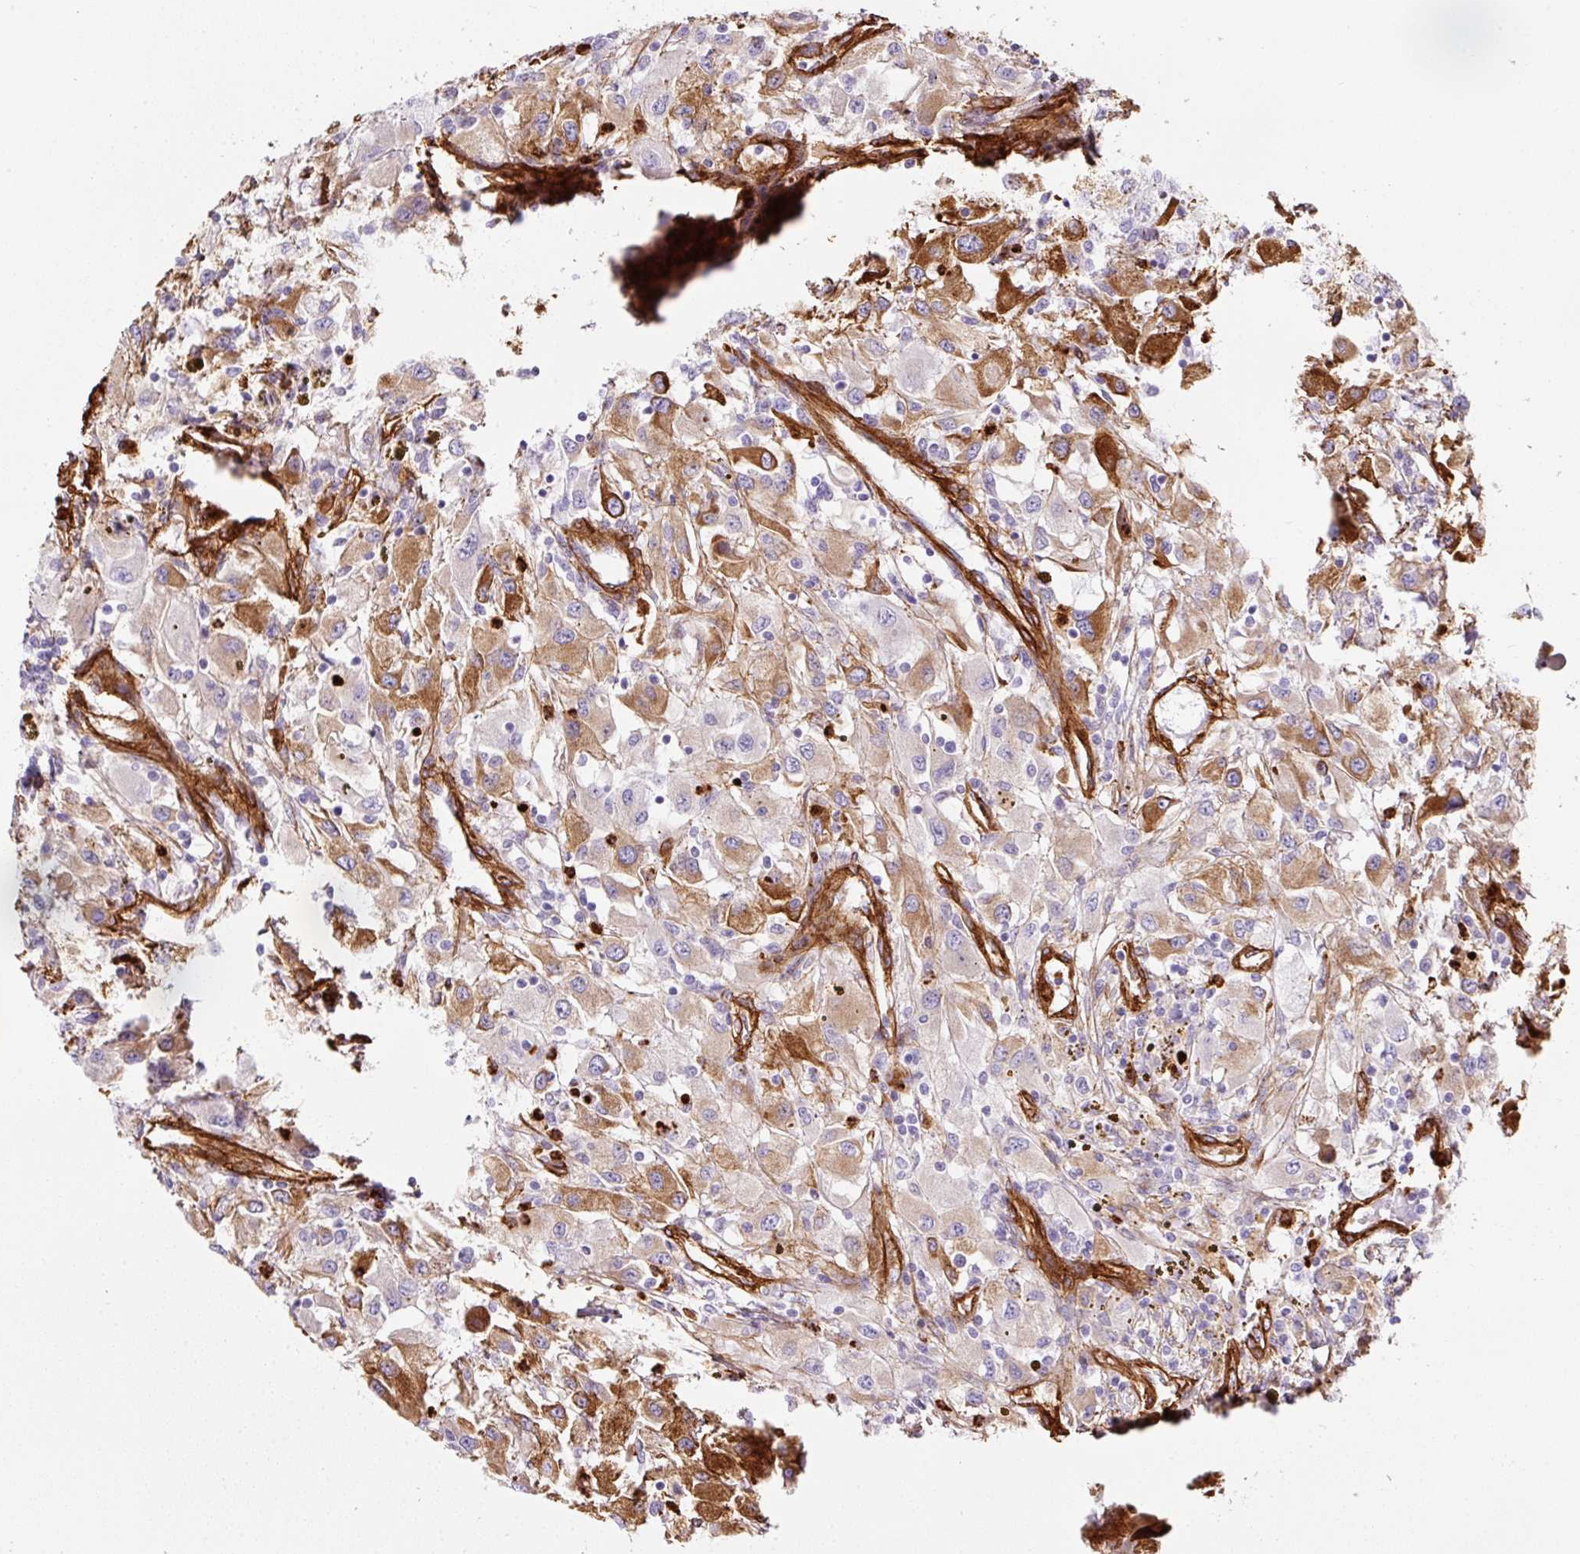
{"staining": {"intensity": "moderate", "quantity": "<25%", "location": "cytoplasmic/membranous"}, "tissue": "renal cancer", "cell_type": "Tumor cells", "image_type": "cancer", "snomed": [{"axis": "morphology", "description": "Adenocarcinoma, NOS"}, {"axis": "topography", "description": "Kidney"}], "caption": "Protein staining reveals moderate cytoplasmic/membranous expression in approximately <25% of tumor cells in renal cancer (adenocarcinoma).", "gene": "LOXL4", "patient": {"sex": "female", "age": 67}}